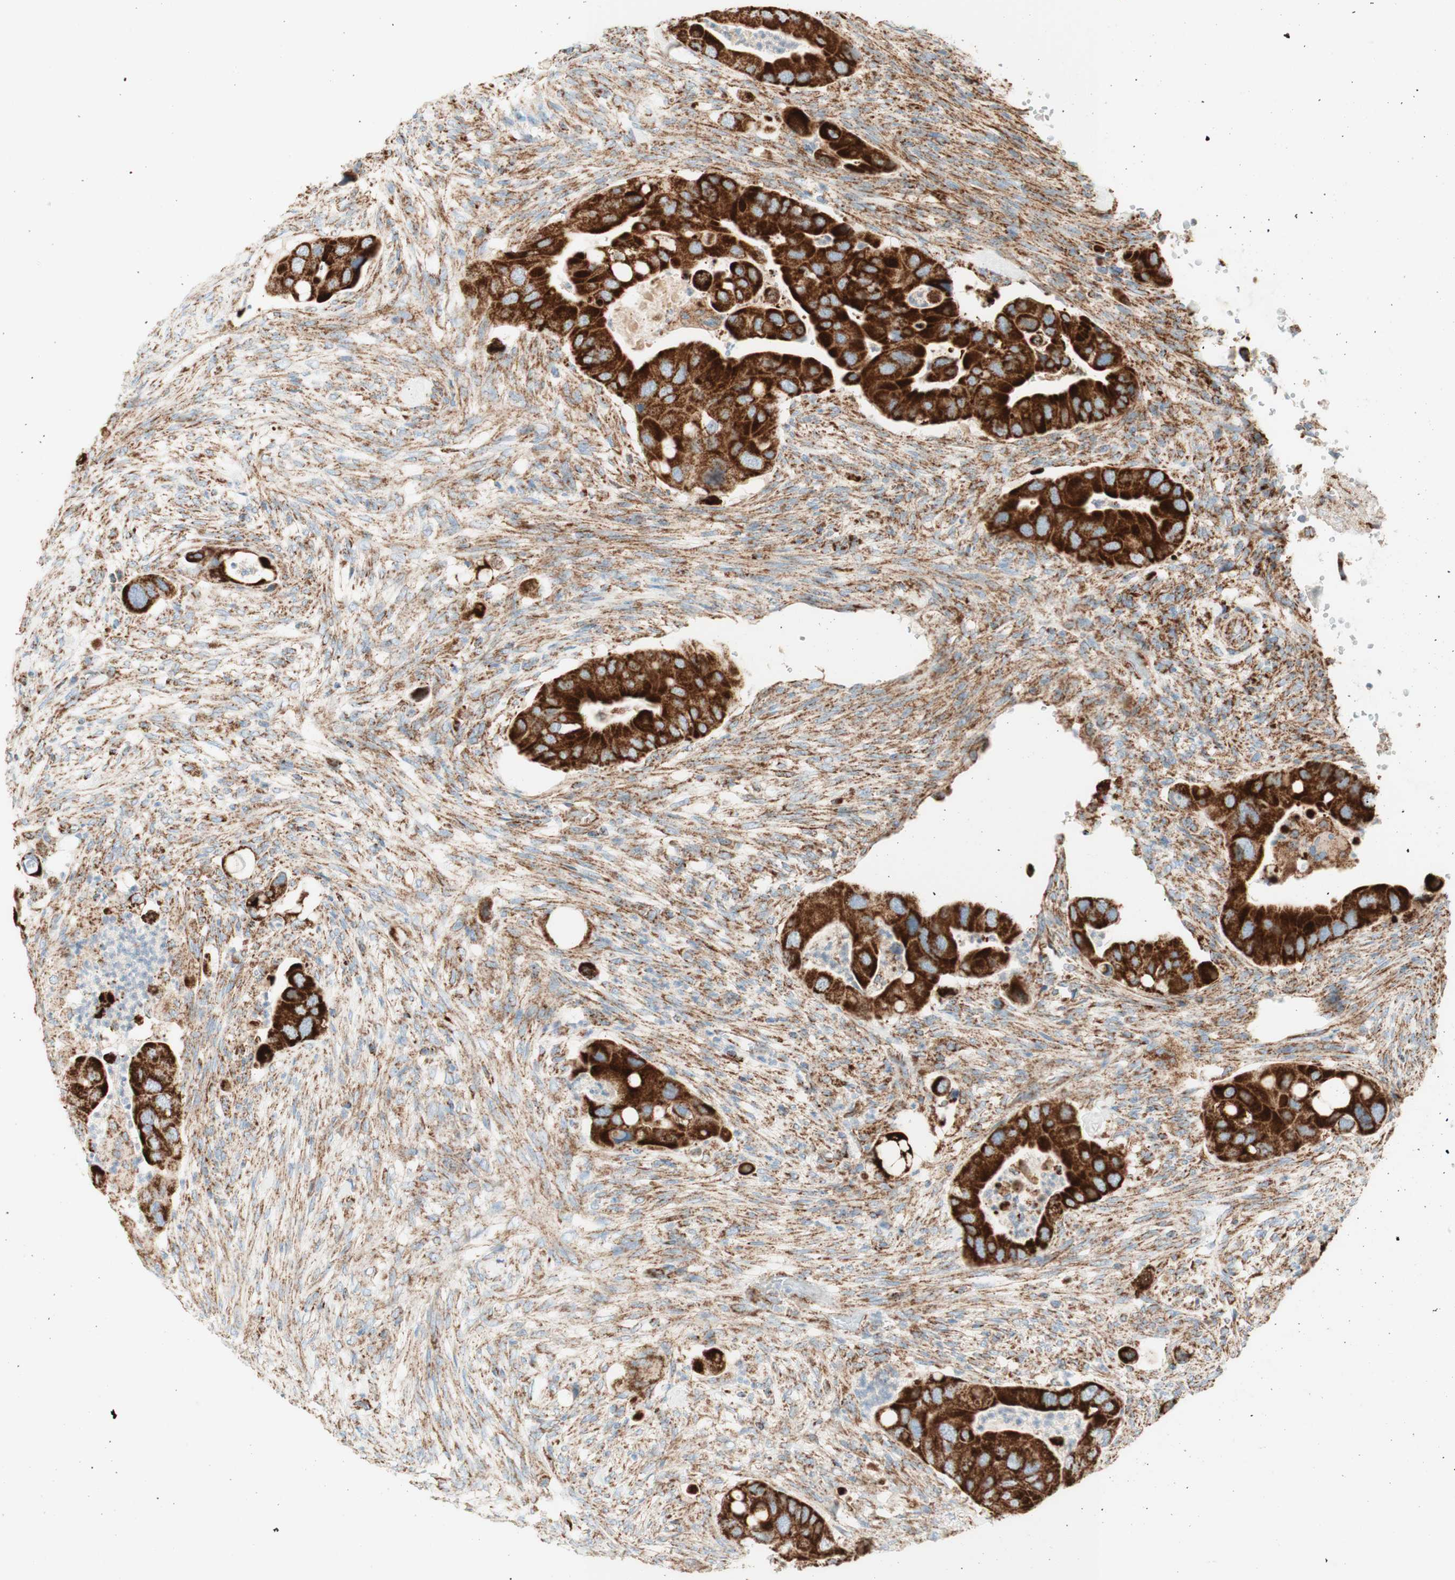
{"staining": {"intensity": "strong", "quantity": ">75%", "location": "cytoplasmic/membranous"}, "tissue": "colorectal cancer", "cell_type": "Tumor cells", "image_type": "cancer", "snomed": [{"axis": "morphology", "description": "Adenocarcinoma, NOS"}, {"axis": "topography", "description": "Rectum"}], "caption": "IHC of human colorectal cancer displays high levels of strong cytoplasmic/membranous staining in approximately >75% of tumor cells.", "gene": "TOMM20", "patient": {"sex": "female", "age": 57}}